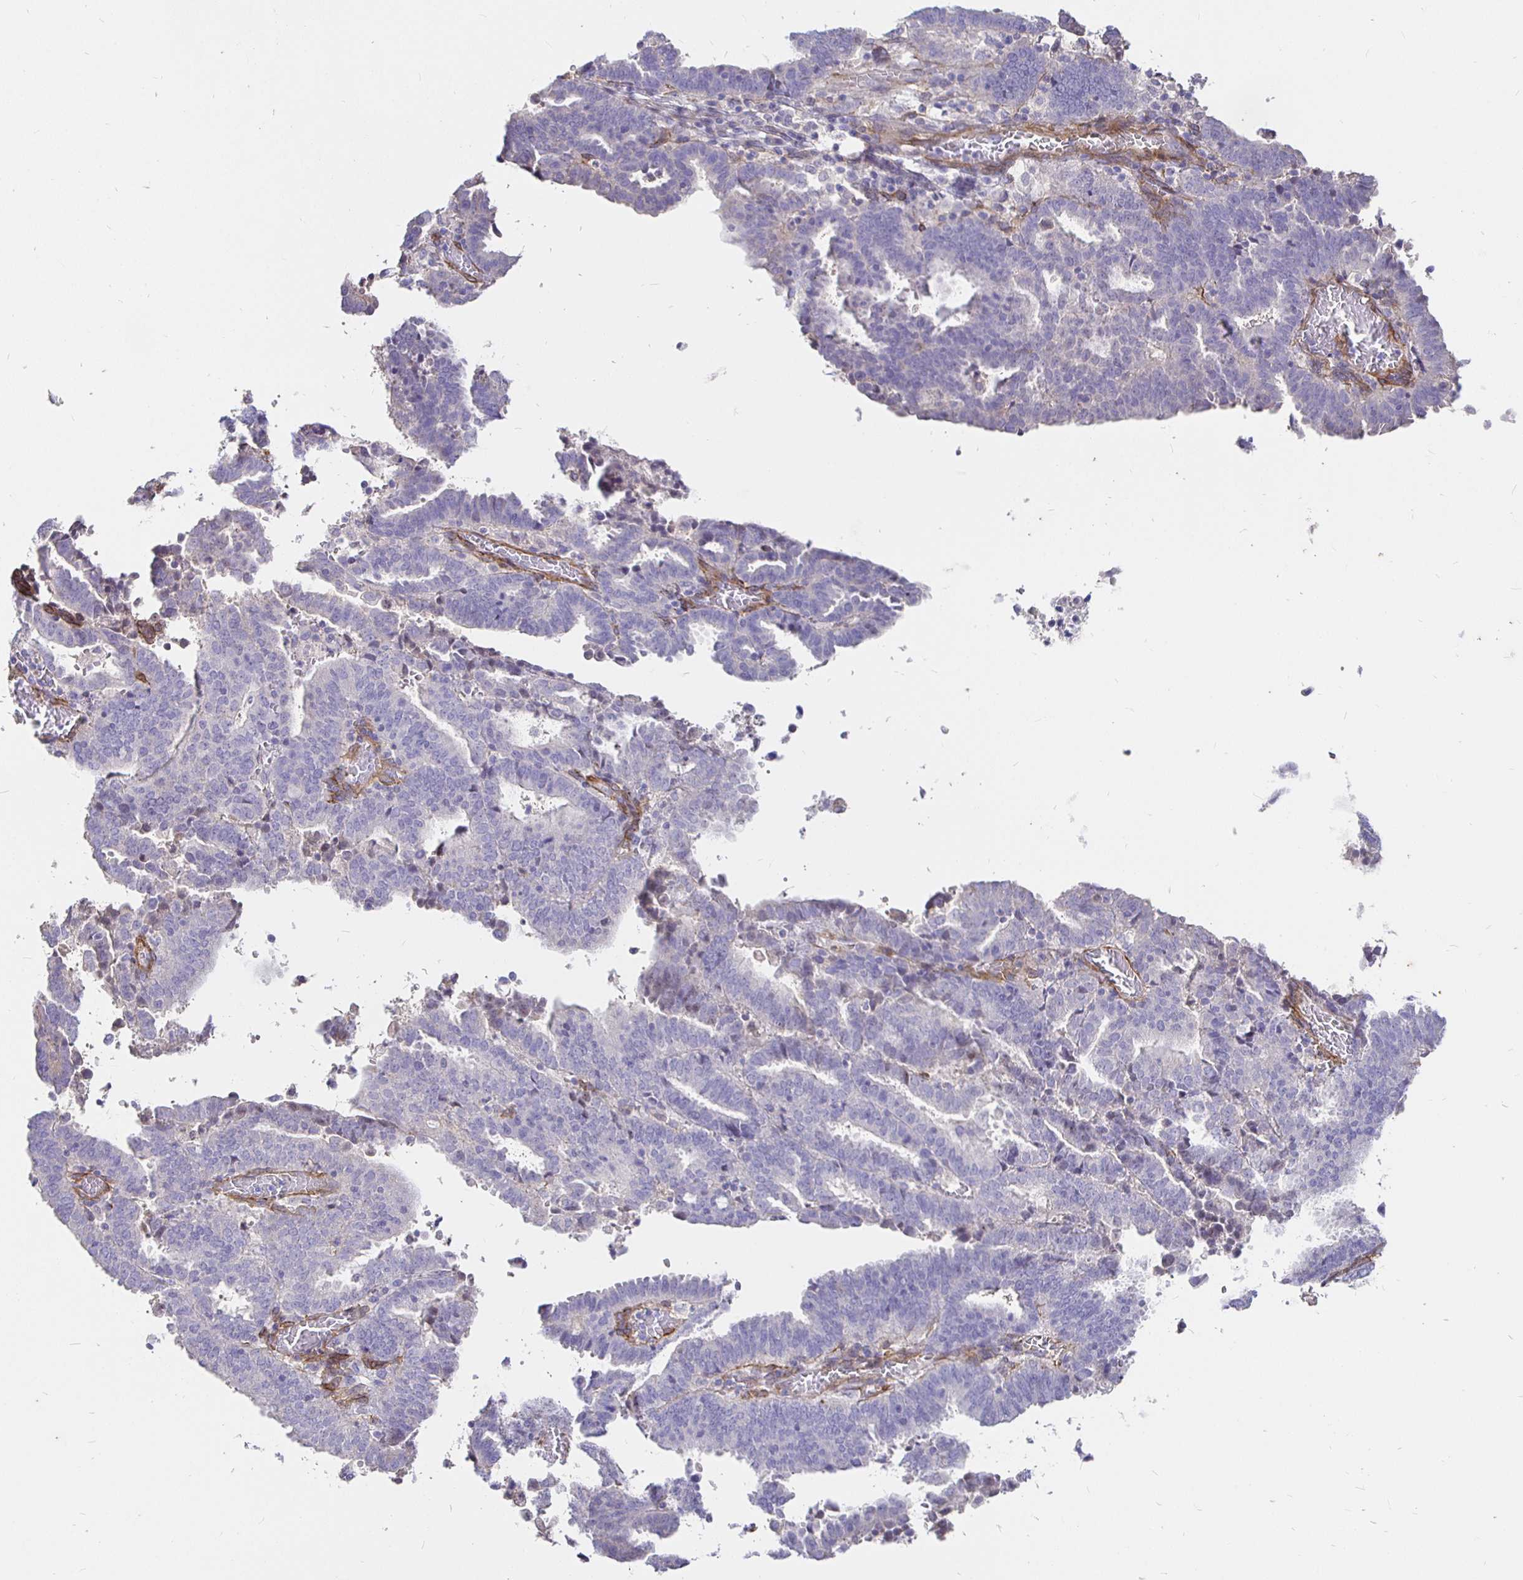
{"staining": {"intensity": "negative", "quantity": "none", "location": "none"}, "tissue": "endometrial cancer", "cell_type": "Tumor cells", "image_type": "cancer", "snomed": [{"axis": "morphology", "description": "Adenocarcinoma, NOS"}, {"axis": "topography", "description": "Uterus"}], "caption": "High magnification brightfield microscopy of endometrial adenocarcinoma stained with DAB (3,3'-diaminobenzidine) (brown) and counterstained with hematoxylin (blue): tumor cells show no significant staining. Nuclei are stained in blue.", "gene": "PALM2AKAP2", "patient": {"sex": "female", "age": 83}}